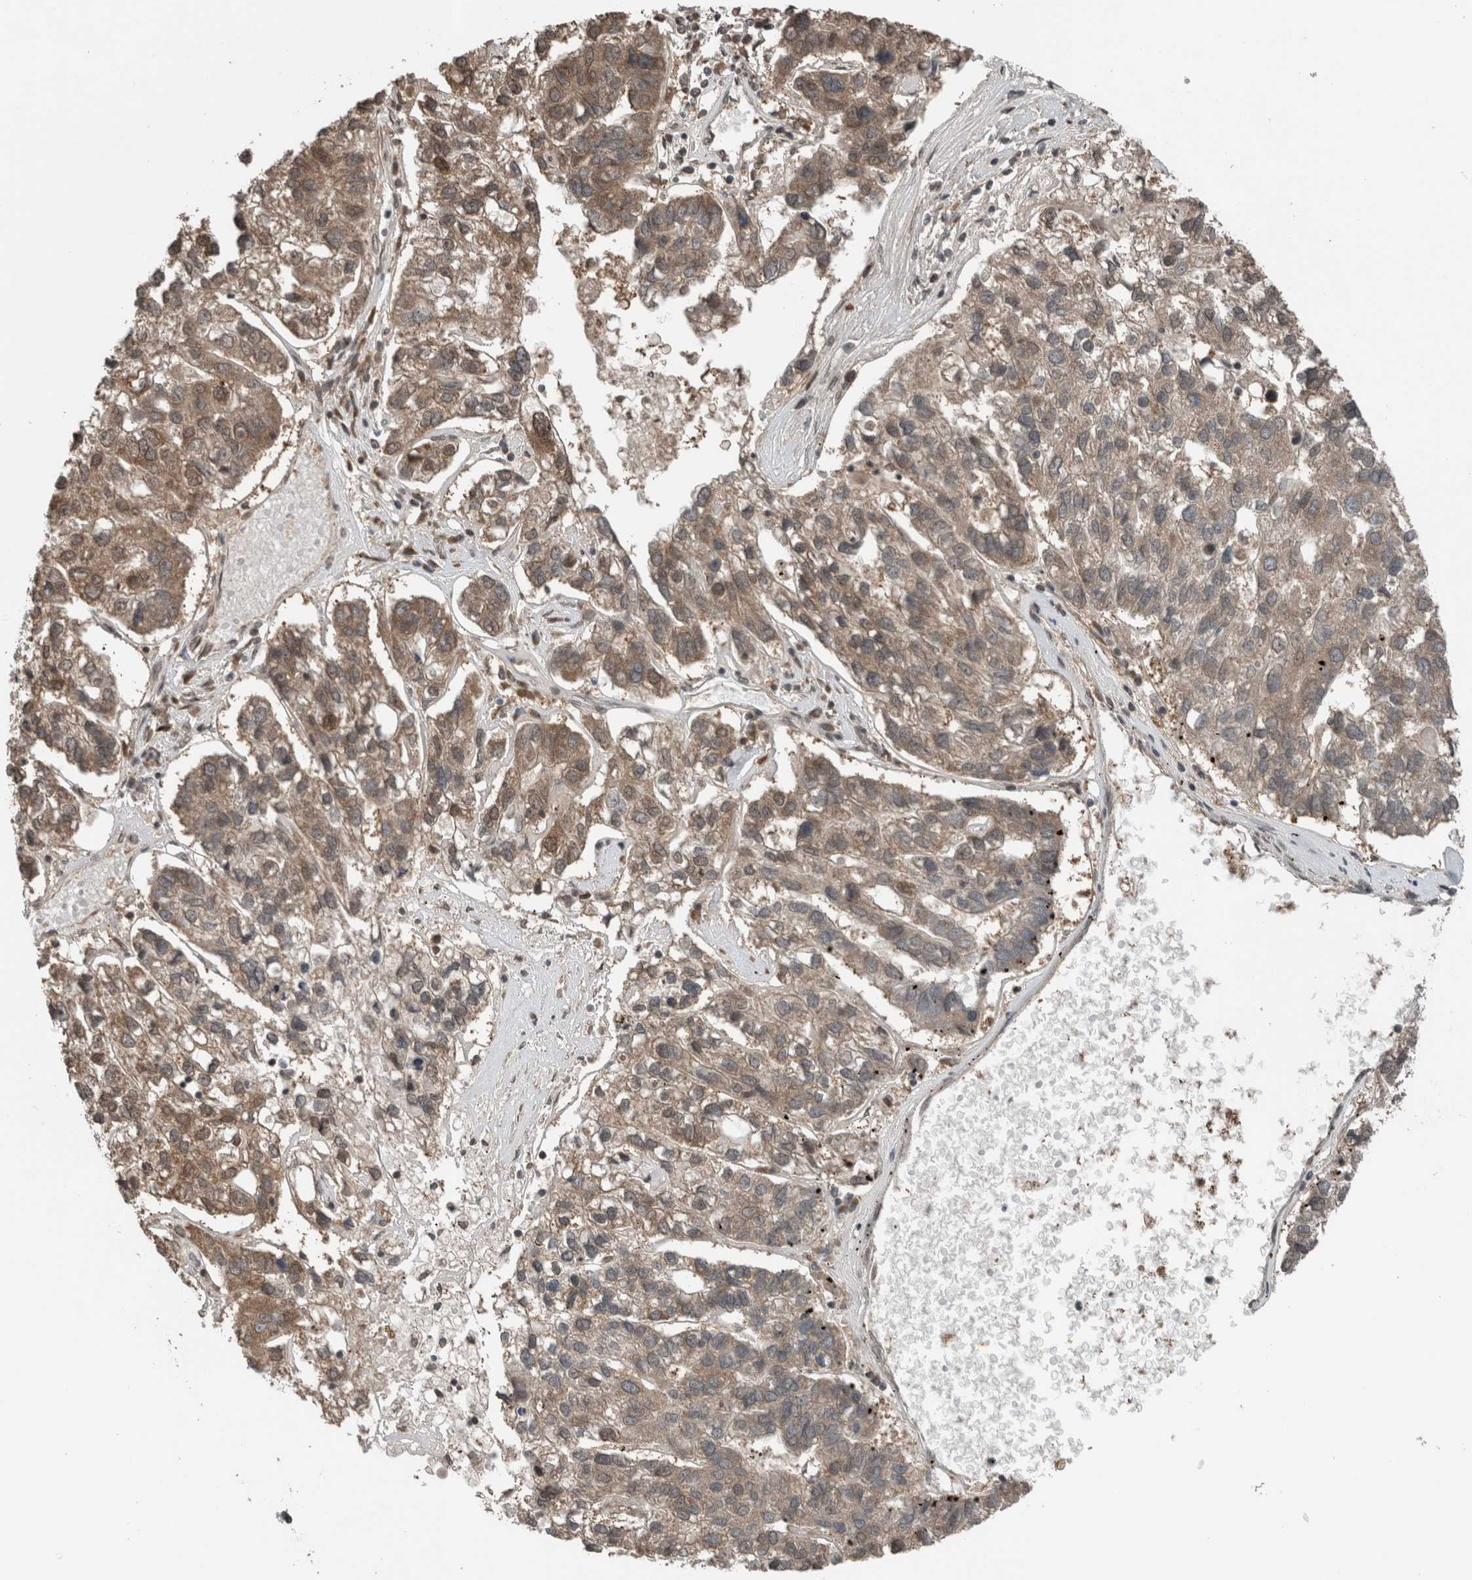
{"staining": {"intensity": "moderate", "quantity": ">75%", "location": "cytoplasmic/membranous,nuclear"}, "tissue": "pancreatic cancer", "cell_type": "Tumor cells", "image_type": "cancer", "snomed": [{"axis": "morphology", "description": "Adenocarcinoma, NOS"}, {"axis": "topography", "description": "Pancreas"}], "caption": "The photomicrograph shows a brown stain indicating the presence of a protein in the cytoplasmic/membranous and nuclear of tumor cells in adenocarcinoma (pancreatic). The protein of interest is stained brown, and the nuclei are stained in blue (DAB IHC with brightfield microscopy, high magnification).", "gene": "SPAG7", "patient": {"sex": "female", "age": 61}}